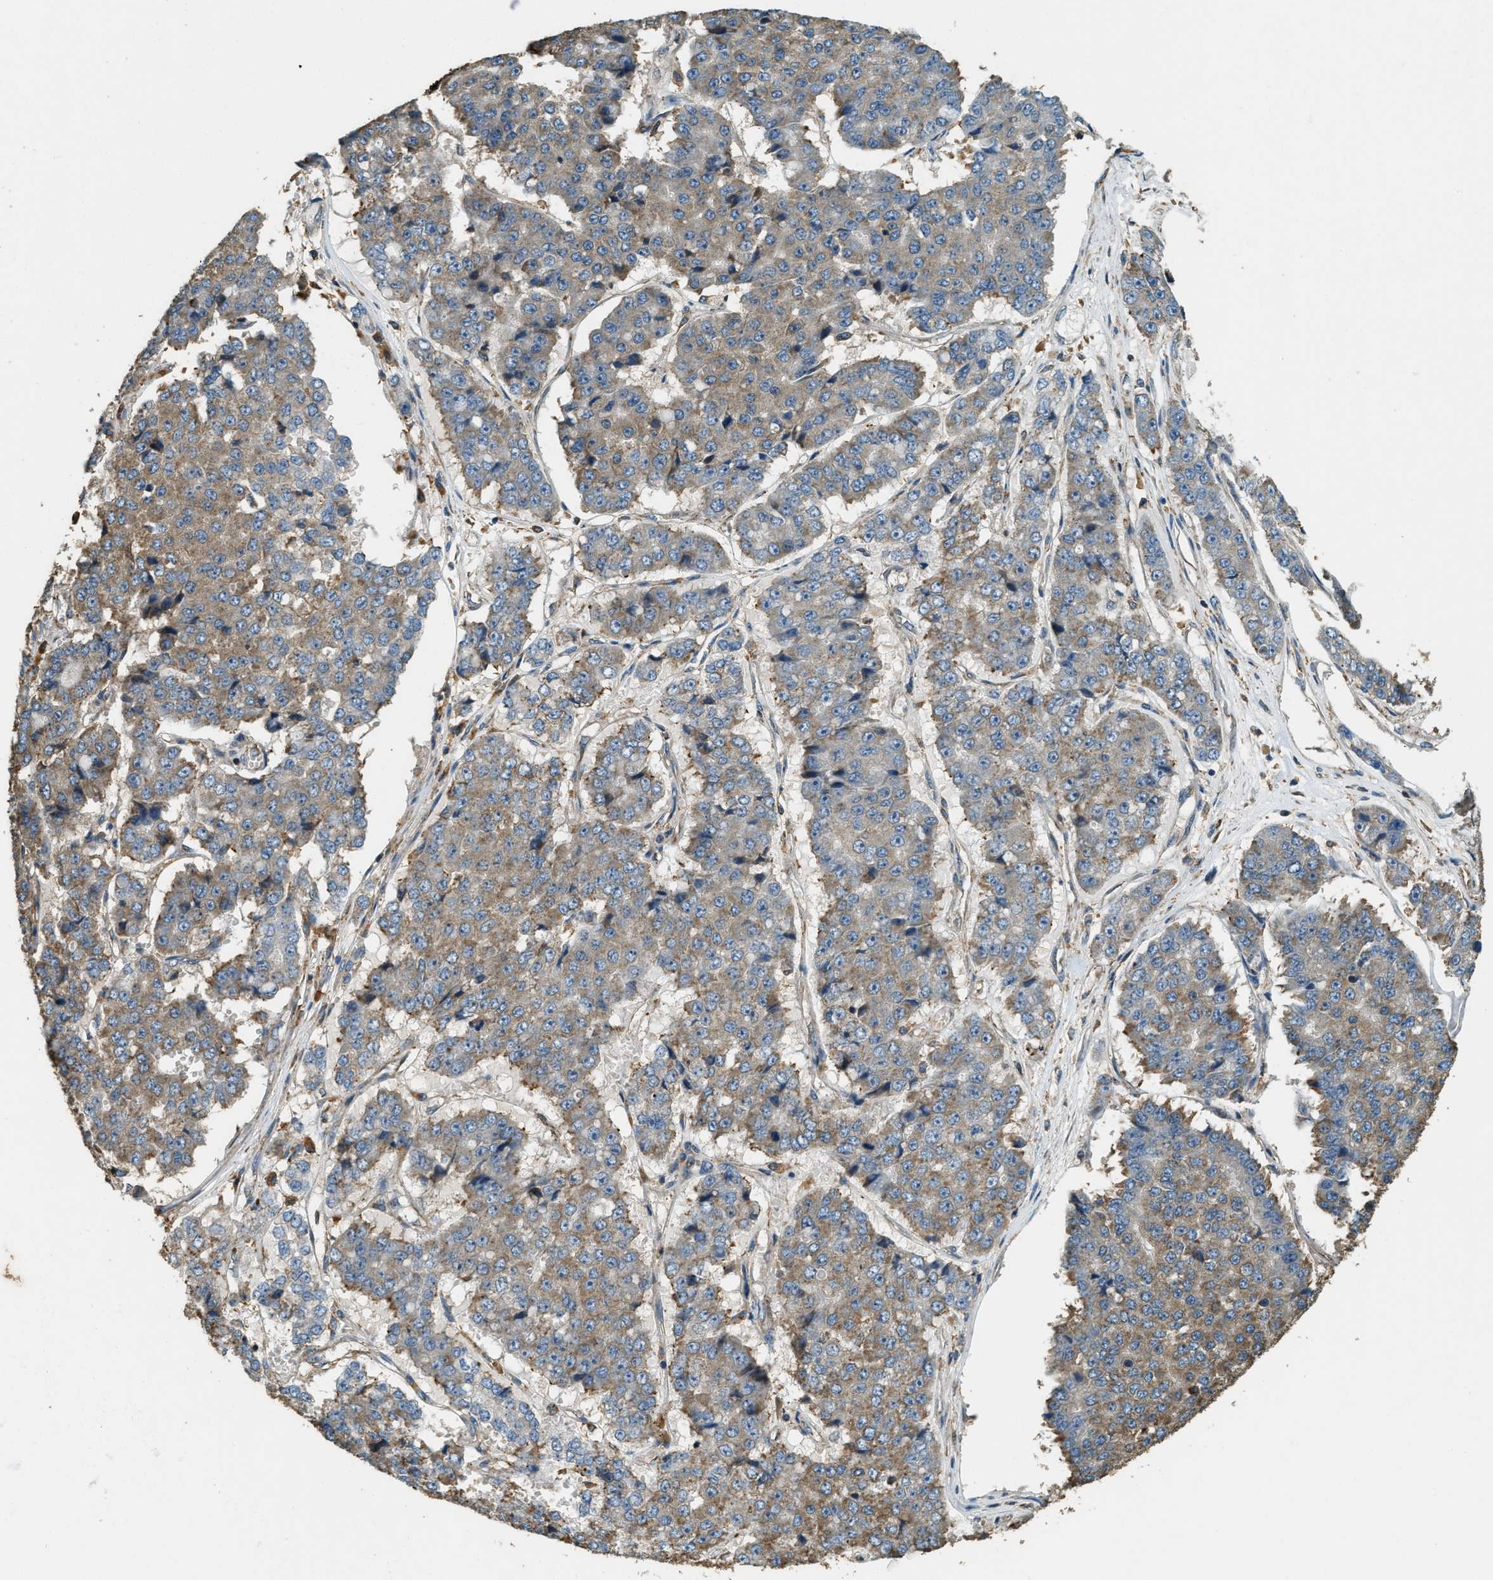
{"staining": {"intensity": "moderate", "quantity": ">75%", "location": "cytoplasmic/membranous"}, "tissue": "pancreatic cancer", "cell_type": "Tumor cells", "image_type": "cancer", "snomed": [{"axis": "morphology", "description": "Adenocarcinoma, NOS"}, {"axis": "topography", "description": "Pancreas"}], "caption": "IHC (DAB) staining of pancreatic cancer (adenocarcinoma) exhibits moderate cytoplasmic/membranous protein staining in about >75% of tumor cells.", "gene": "ERGIC1", "patient": {"sex": "male", "age": 50}}